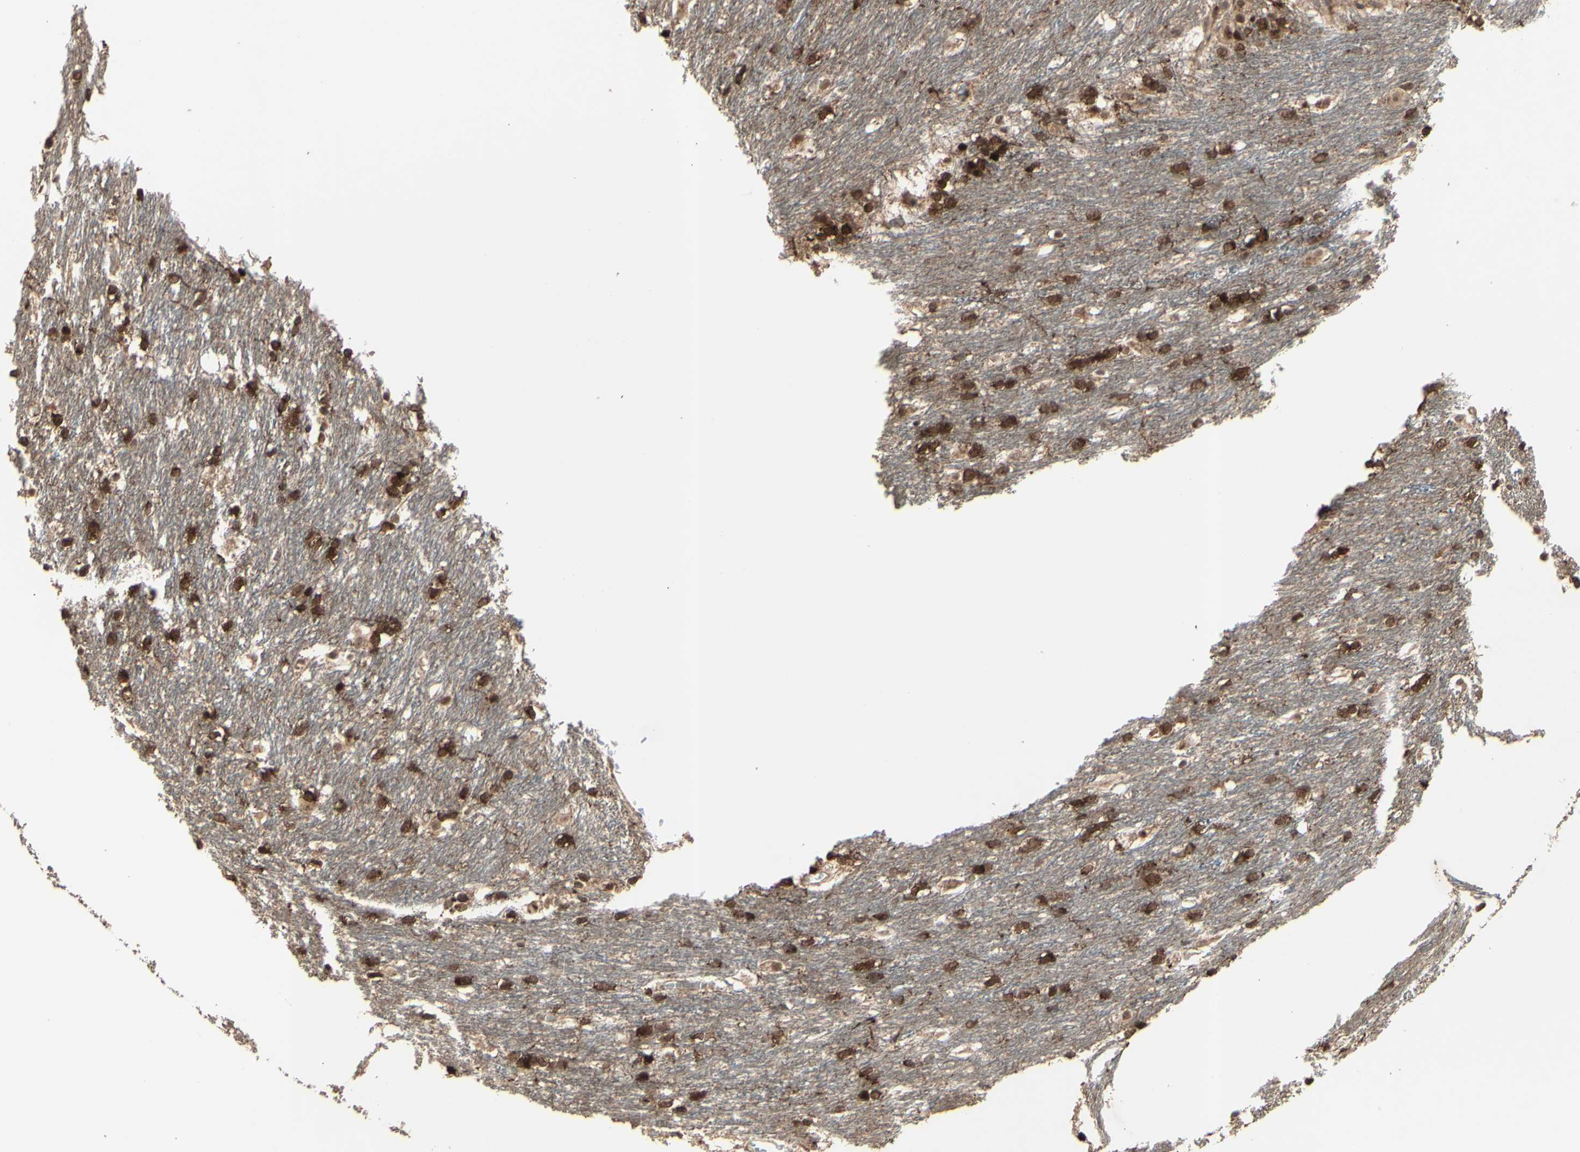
{"staining": {"intensity": "moderate", "quantity": ">75%", "location": "cytoplasmic/membranous,nuclear"}, "tissue": "caudate", "cell_type": "Glial cells", "image_type": "normal", "snomed": [{"axis": "morphology", "description": "Normal tissue, NOS"}, {"axis": "topography", "description": "Lateral ventricle wall"}], "caption": "A histopathology image of human caudate stained for a protein reveals moderate cytoplasmic/membranous,nuclear brown staining in glial cells. Using DAB (3,3'-diaminobenzidine) (brown) and hematoxylin (blue) stains, captured at high magnification using brightfield microscopy.", "gene": "MLF2", "patient": {"sex": "female", "age": 19}}